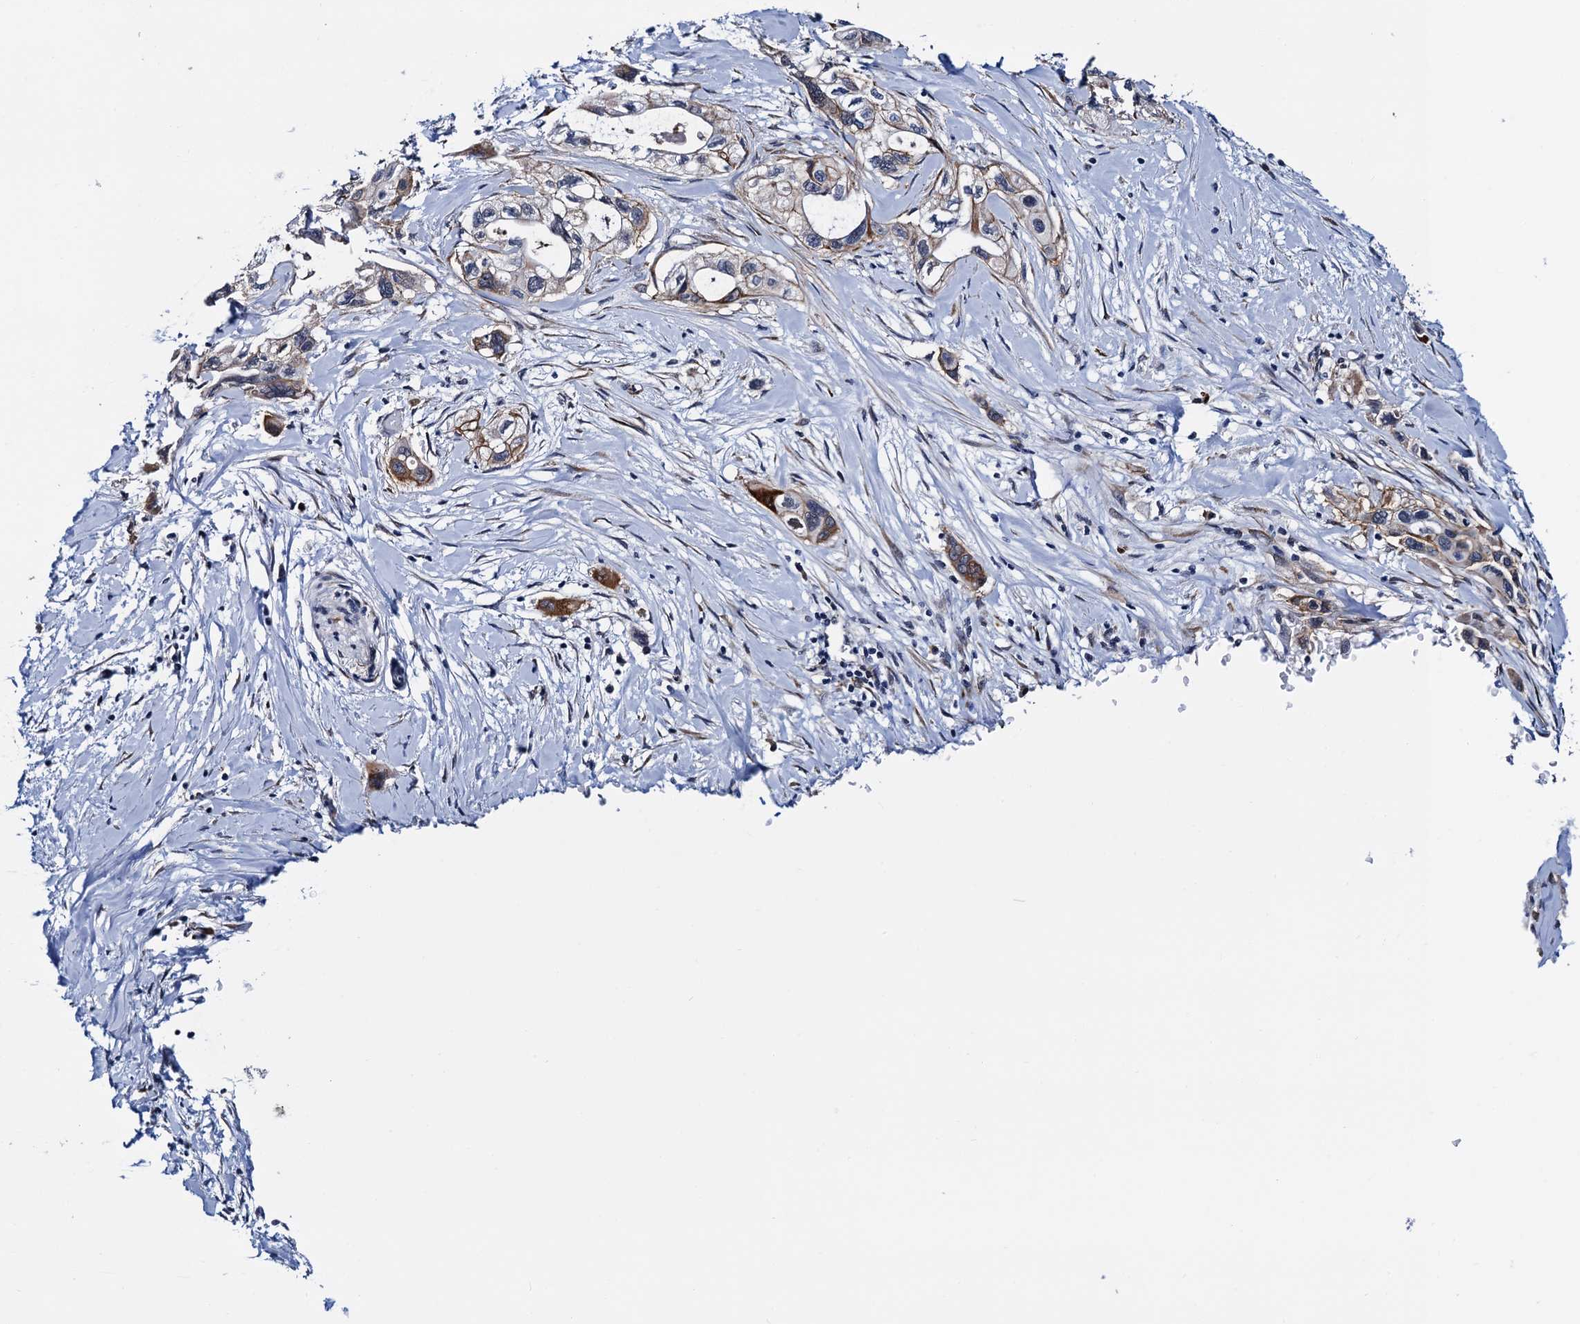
{"staining": {"intensity": "moderate", "quantity": "<25%", "location": "cytoplasmic/membranous"}, "tissue": "pancreatic cancer", "cell_type": "Tumor cells", "image_type": "cancer", "snomed": [{"axis": "morphology", "description": "Adenocarcinoma, NOS"}, {"axis": "topography", "description": "Pancreas"}], "caption": "DAB immunohistochemical staining of human pancreatic cancer (adenocarcinoma) exhibits moderate cytoplasmic/membranous protein staining in about <25% of tumor cells.", "gene": "SLC7A10", "patient": {"sex": "male", "age": 75}}